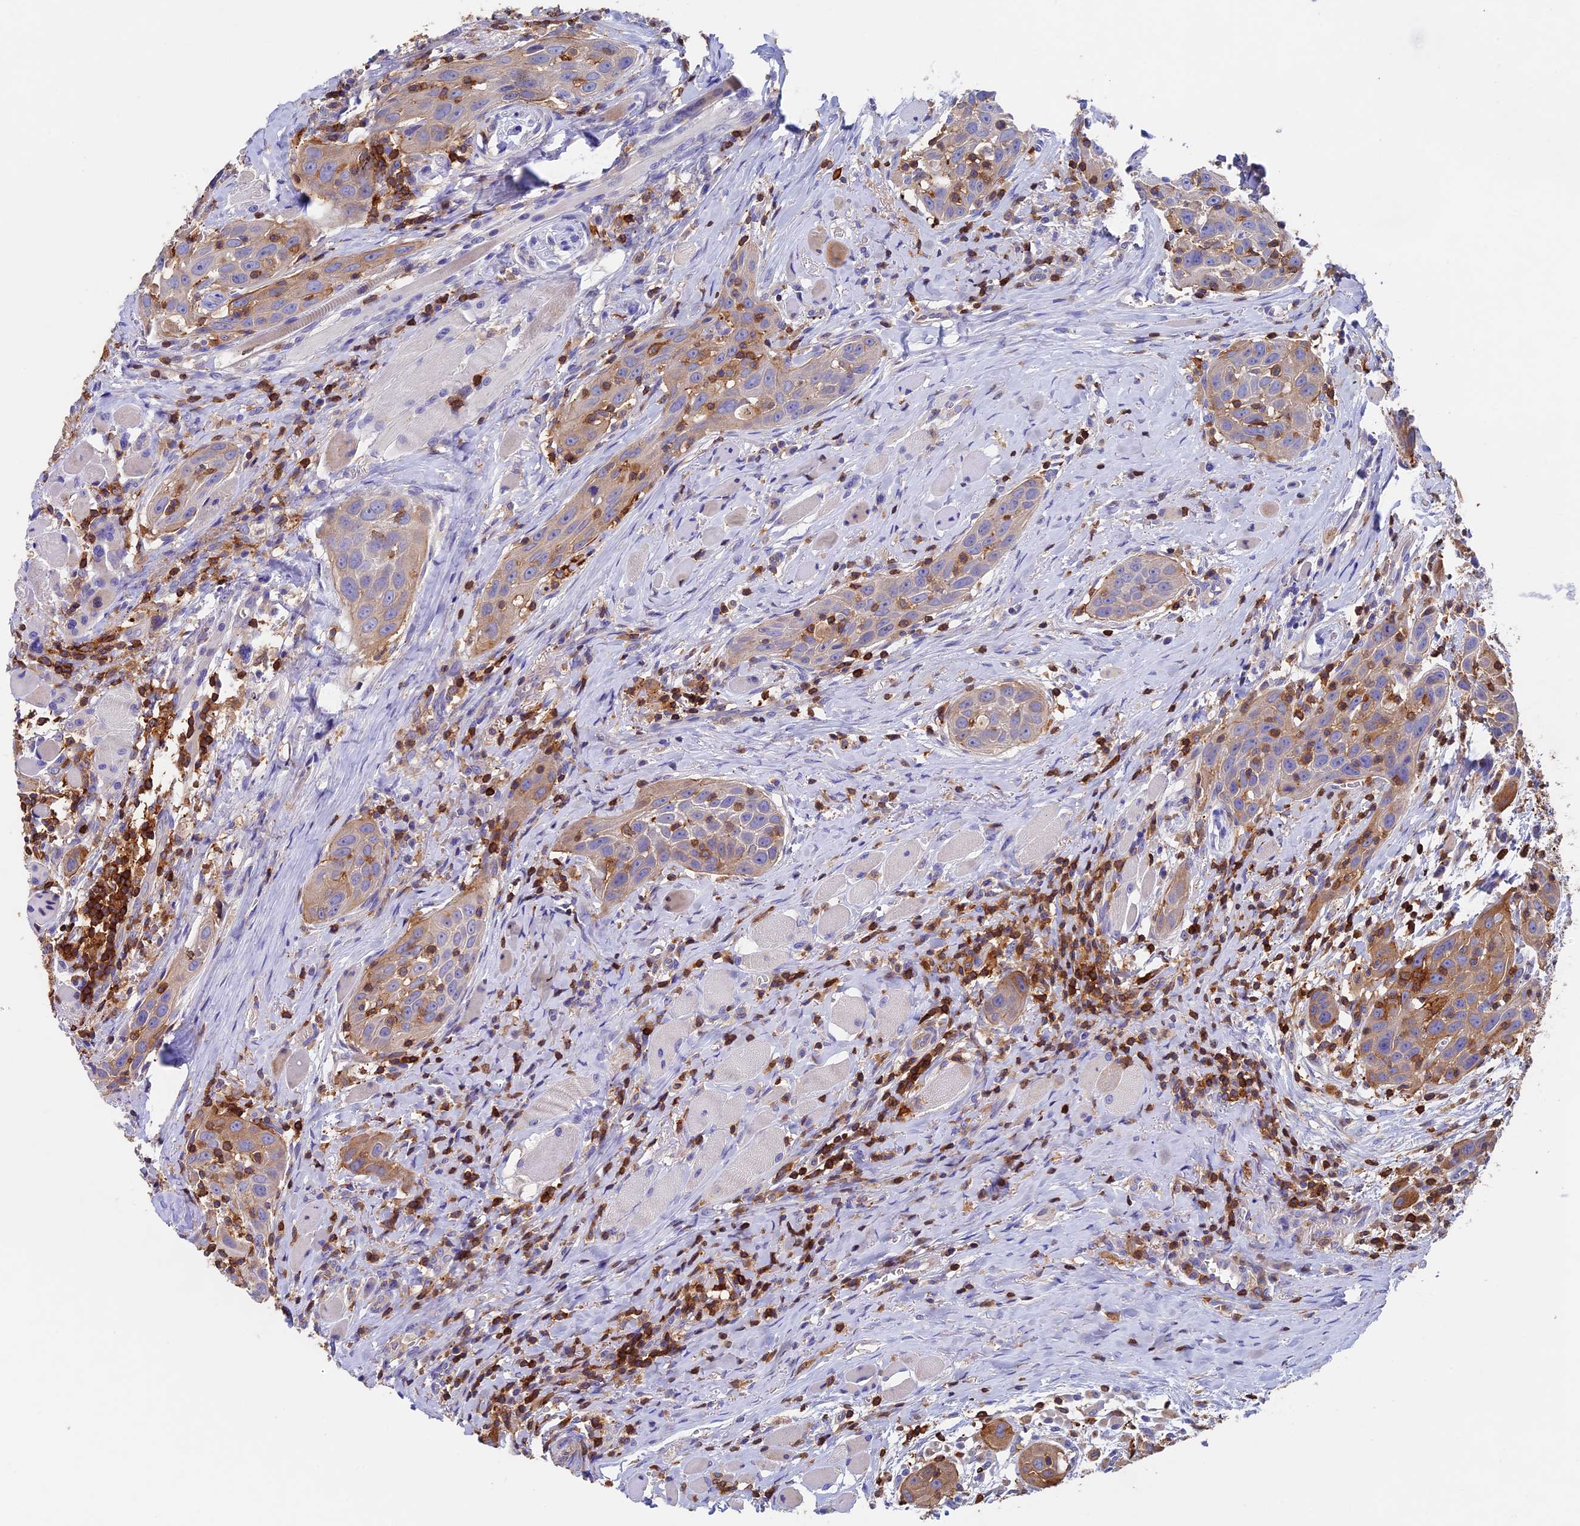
{"staining": {"intensity": "moderate", "quantity": "25%-75%", "location": "cytoplasmic/membranous"}, "tissue": "head and neck cancer", "cell_type": "Tumor cells", "image_type": "cancer", "snomed": [{"axis": "morphology", "description": "Squamous cell carcinoma, NOS"}, {"axis": "topography", "description": "Oral tissue"}, {"axis": "topography", "description": "Head-Neck"}], "caption": "Head and neck squamous cell carcinoma stained for a protein (brown) displays moderate cytoplasmic/membranous positive expression in approximately 25%-75% of tumor cells.", "gene": "ADAT1", "patient": {"sex": "female", "age": 50}}